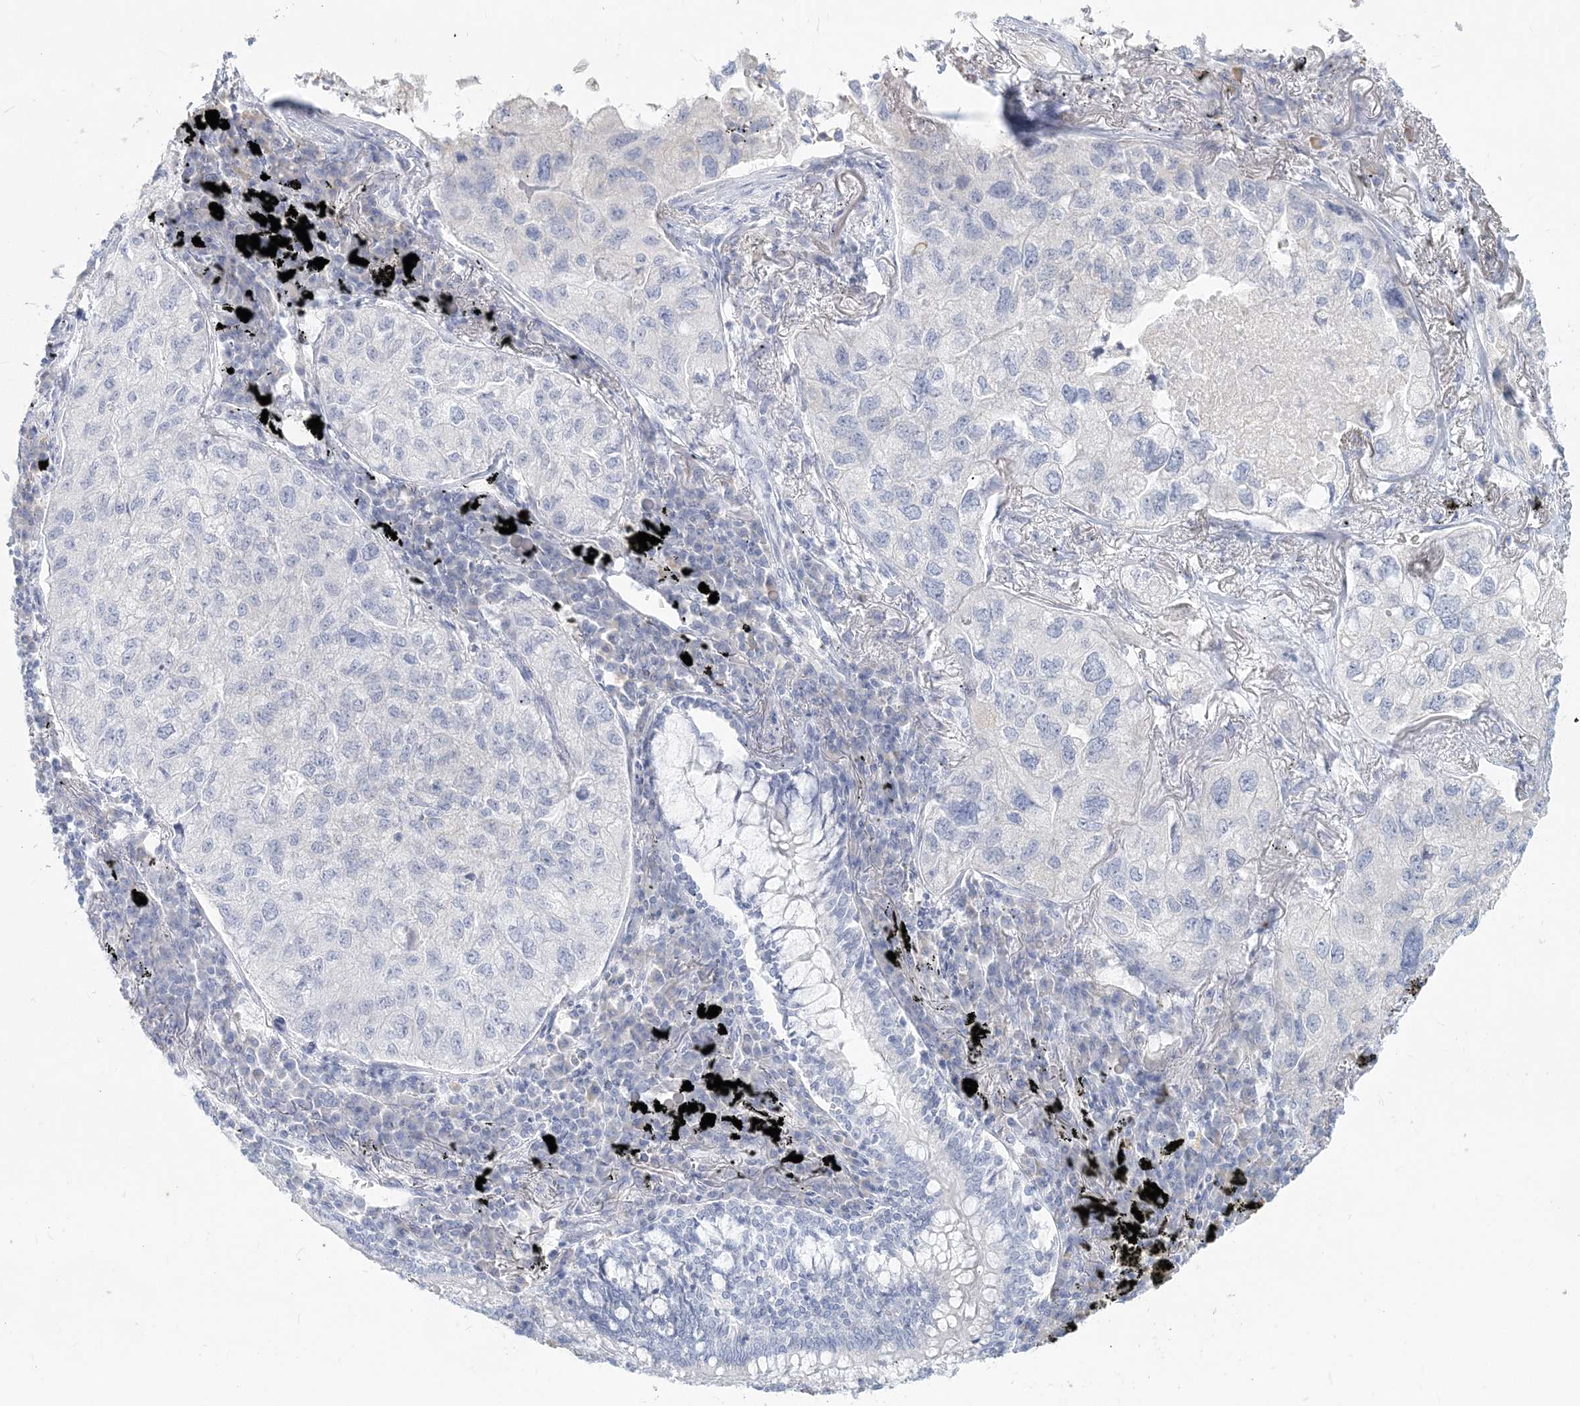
{"staining": {"intensity": "negative", "quantity": "none", "location": "none"}, "tissue": "lung cancer", "cell_type": "Tumor cells", "image_type": "cancer", "snomed": [{"axis": "morphology", "description": "Adenocarcinoma, NOS"}, {"axis": "topography", "description": "Lung"}], "caption": "IHC image of lung cancer (adenocarcinoma) stained for a protein (brown), which reveals no expression in tumor cells.", "gene": "CSN1S1", "patient": {"sex": "male", "age": 65}}